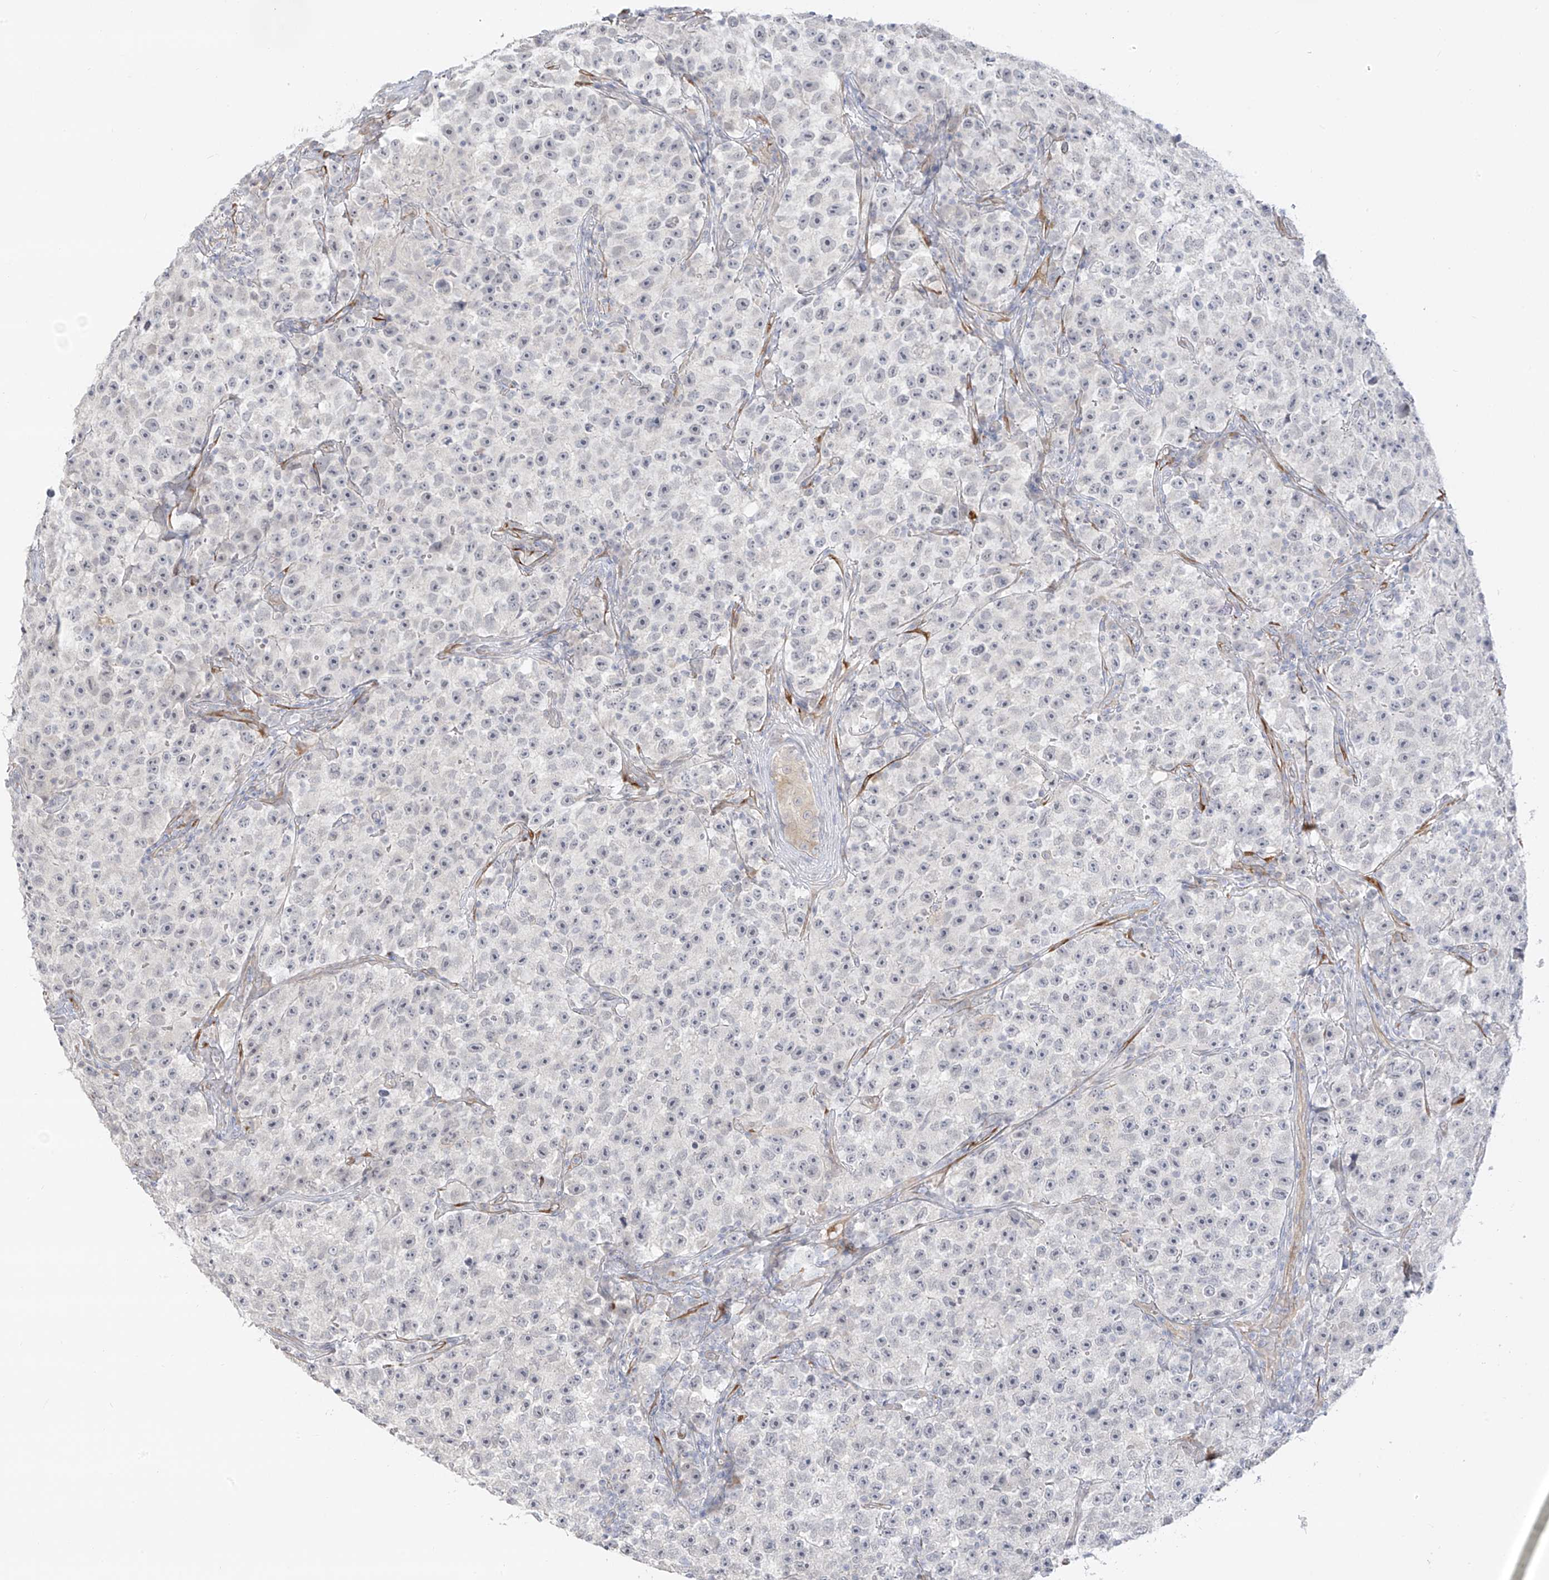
{"staining": {"intensity": "negative", "quantity": "none", "location": "none"}, "tissue": "testis cancer", "cell_type": "Tumor cells", "image_type": "cancer", "snomed": [{"axis": "morphology", "description": "Seminoma, NOS"}, {"axis": "topography", "description": "Testis"}], "caption": "Immunohistochemistry (IHC) of human seminoma (testis) displays no positivity in tumor cells.", "gene": "DCDC2", "patient": {"sex": "male", "age": 22}}